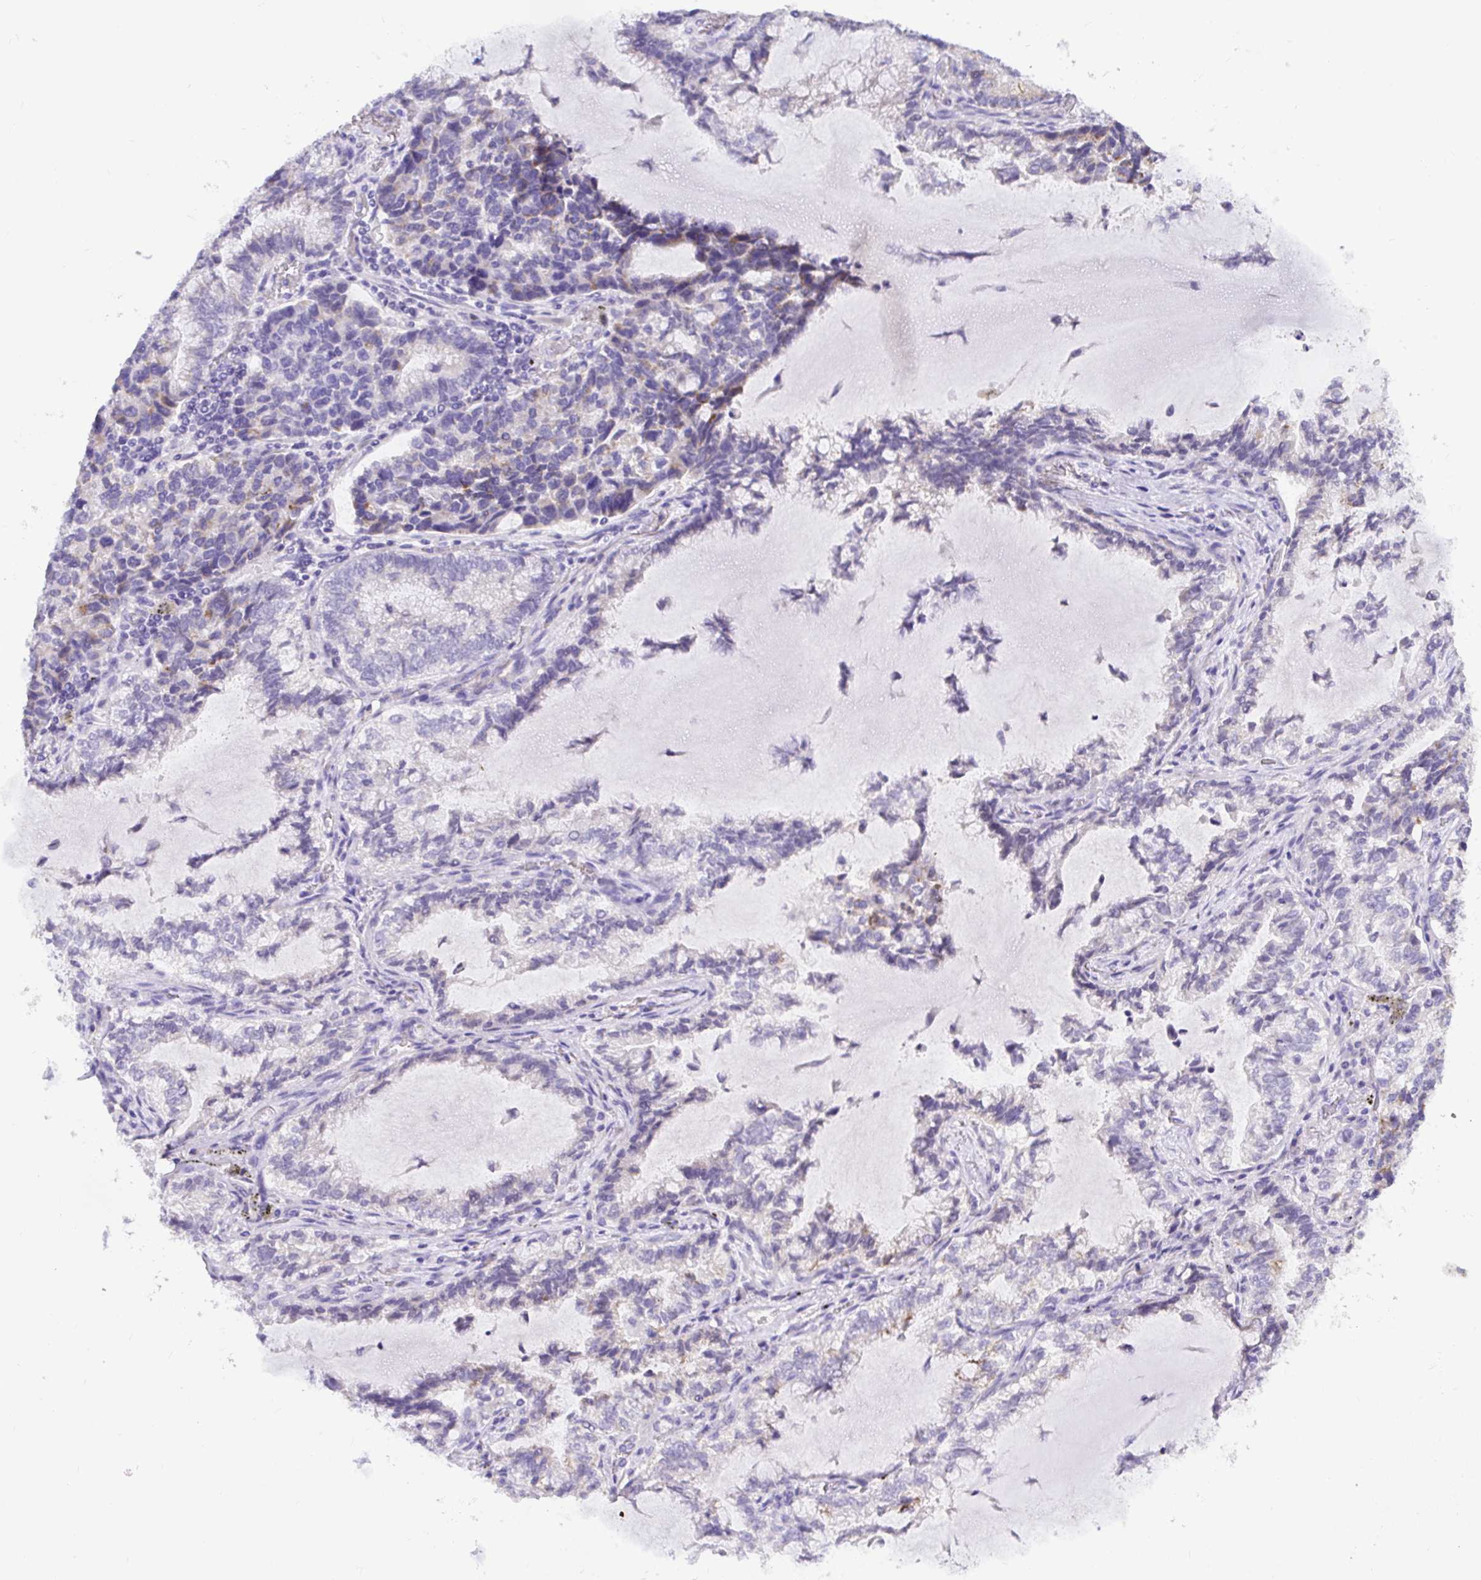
{"staining": {"intensity": "weak", "quantity": "<25%", "location": "cytoplasmic/membranous"}, "tissue": "lung cancer", "cell_type": "Tumor cells", "image_type": "cancer", "snomed": [{"axis": "morphology", "description": "Adenocarcinoma, NOS"}, {"axis": "topography", "description": "Lymph node"}, {"axis": "topography", "description": "Lung"}], "caption": "Immunohistochemical staining of human lung cancer shows no significant staining in tumor cells.", "gene": "CDO1", "patient": {"sex": "male", "age": 66}}